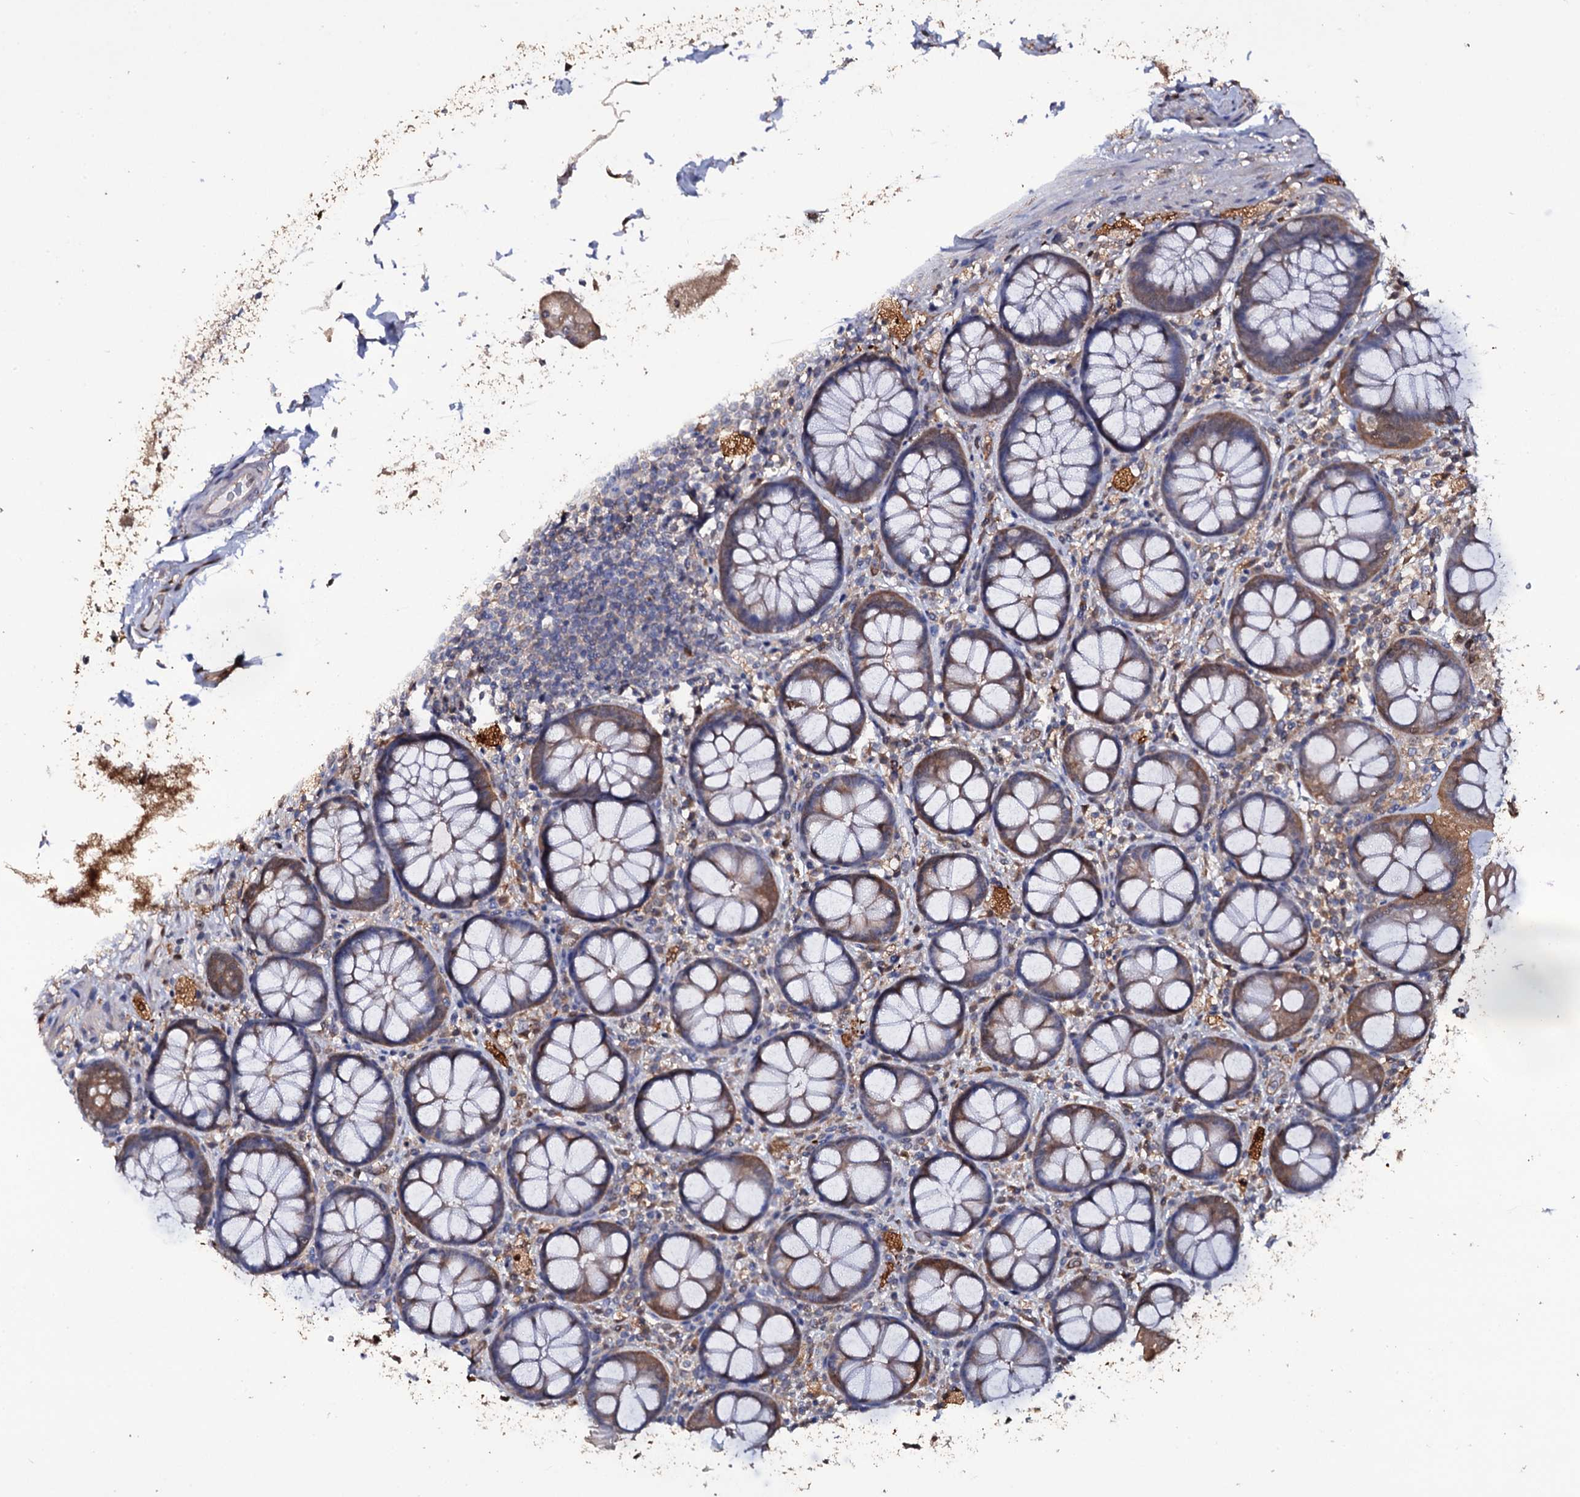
{"staining": {"intensity": "moderate", "quantity": ">75%", "location": "cytoplasmic/membranous"}, "tissue": "rectum", "cell_type": "Glandular cells", "image_type": "normal", "snomed": [{"axis": "morphology", "description": "Normal tissue, NOS"}, {"axis": "topography", "description": "Rectum"}], "caption": "This is a micrograph of IHC staining of unremarkable rectum, which shows moderate positivity in the cytoplasmic/membranous of glandular cells.", "gene": "CRYL1", "patient": {"sex": "male", "age": 83}}